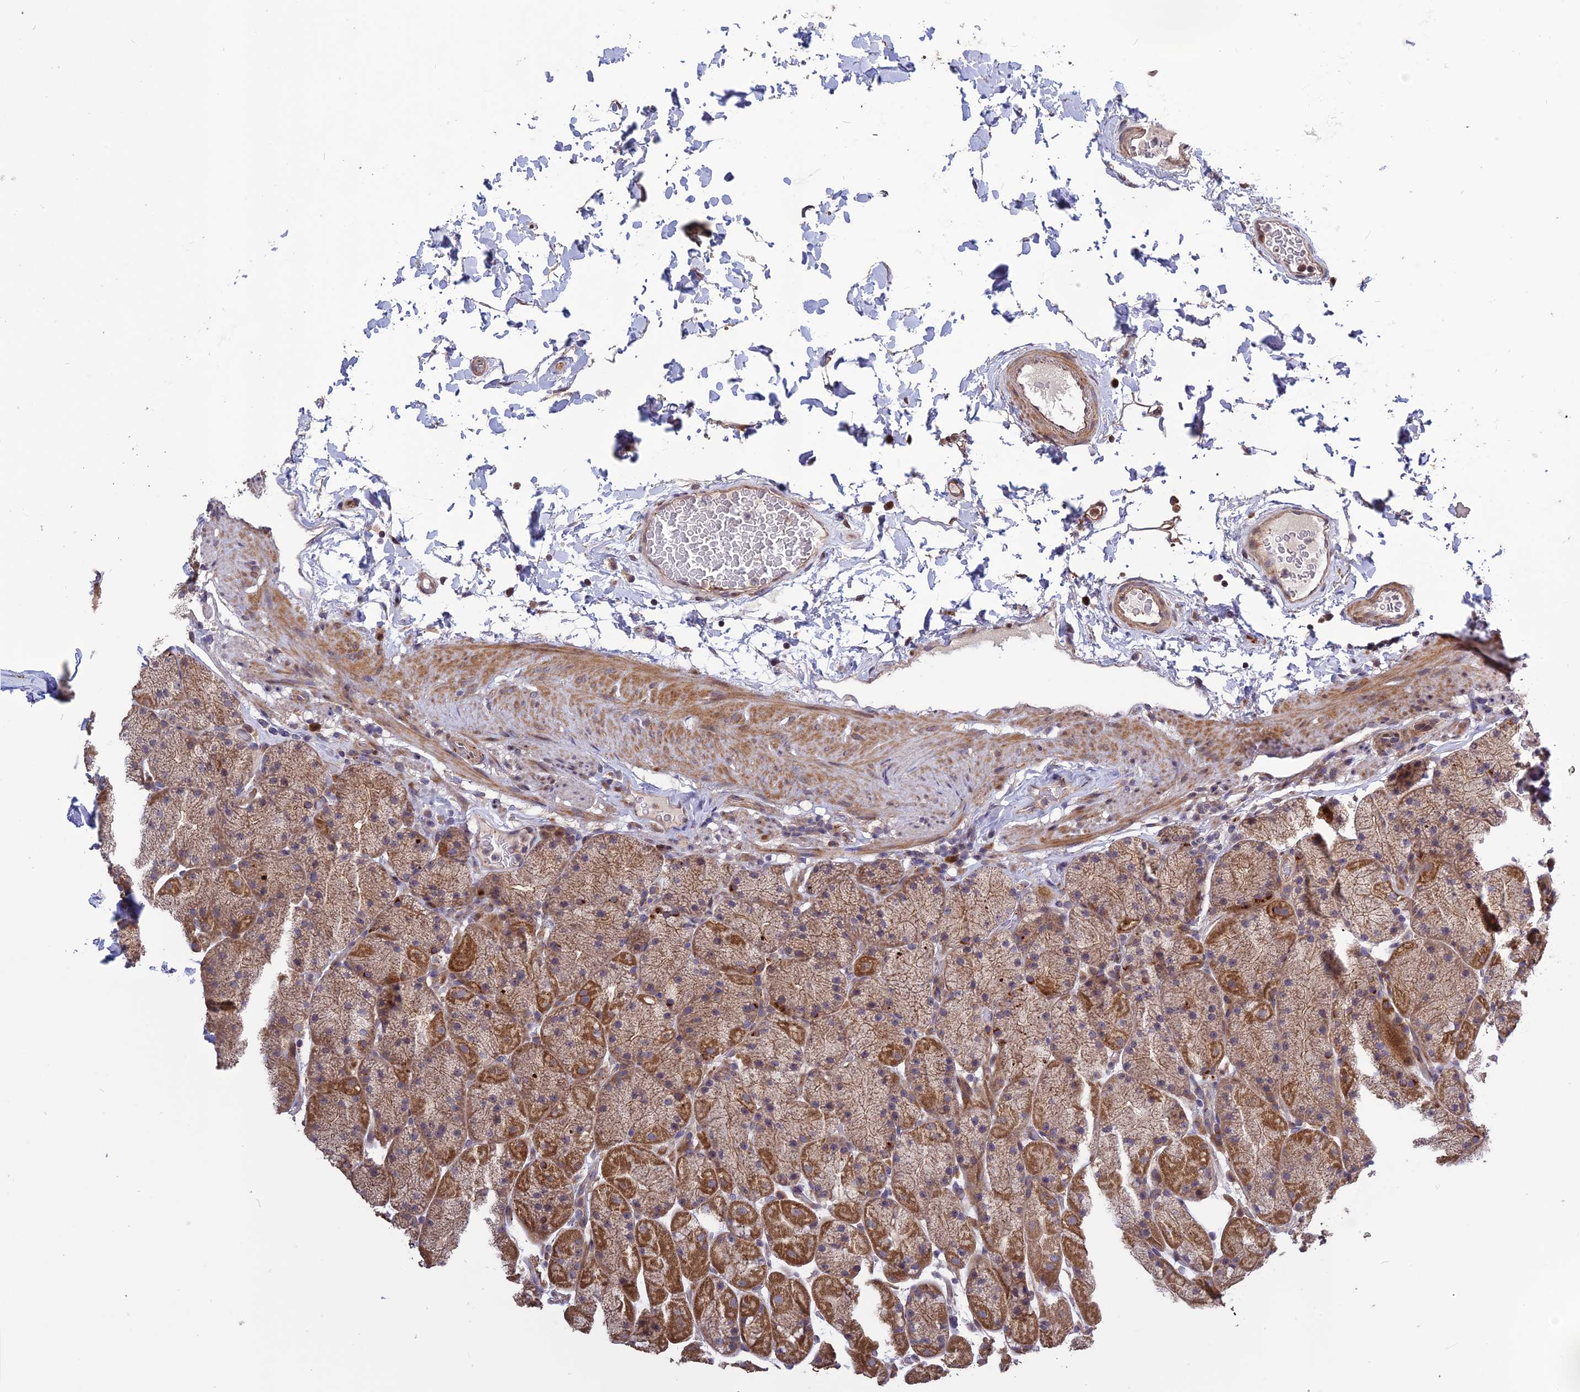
{"staining": {"intensity": "moderate", "quantity": ">75%", "location": "cytoplasmic/membranous,nuclear"}, "tissue": "stomach", "cell_type": "Glandular cells", "image_type": "normal", "snomed": [{"axis": "morphology", "description": "Normal tissue, NOS"}, {"axis": "topography", "description": "Stomach, upper"}, {"axis": "topography", "description": "Stomach, lower"}], "caption": "Moderate cytoplasmic/membranous,nuclear expression for a protein is identified in approximately >75% of glandular cells of normal stomach using immunohistochemistry (IHC).", "gene": "SPG21", "patient": {"sex": "male", "age": 67}}